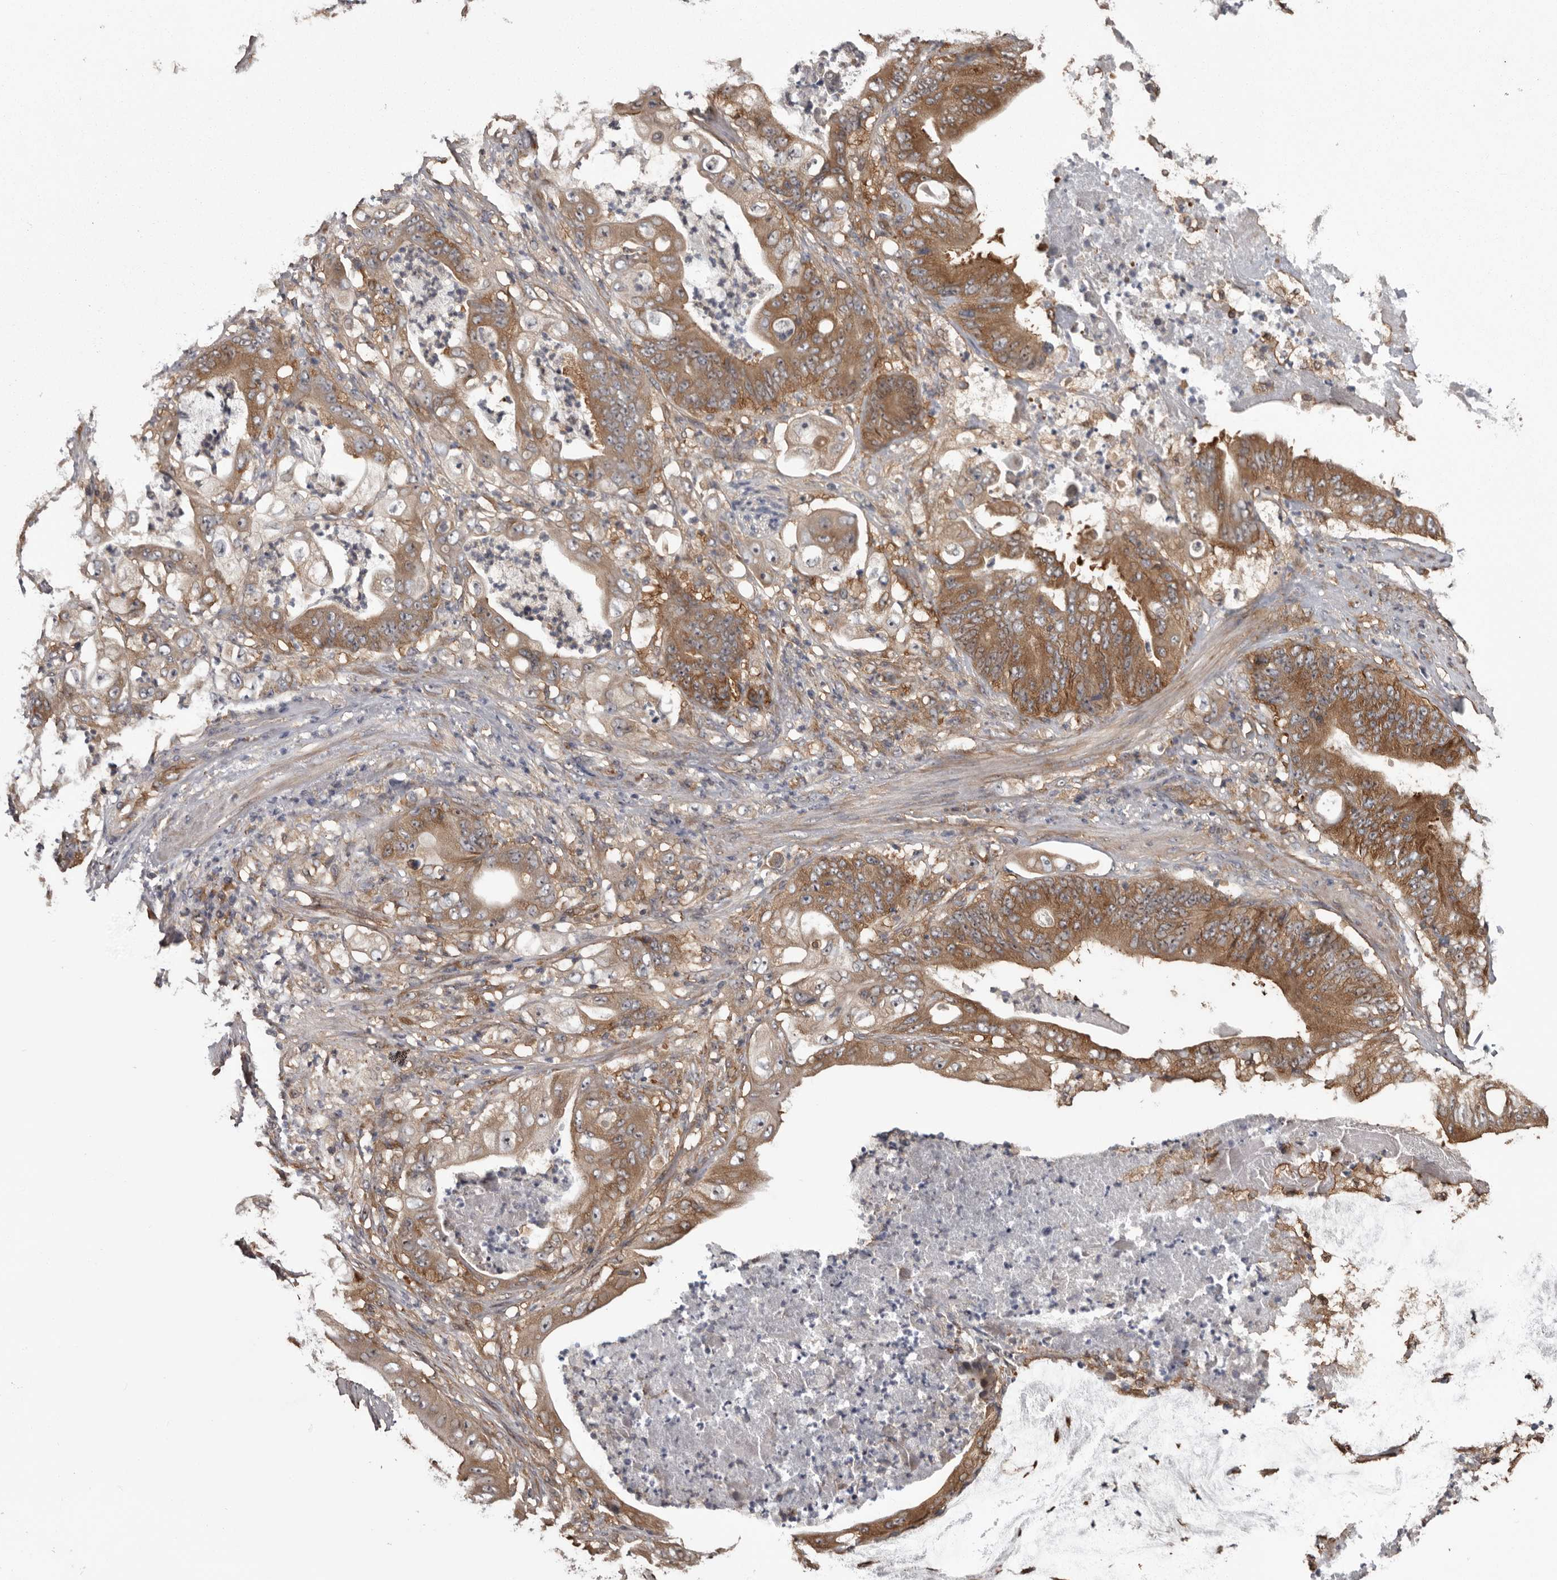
{"staining": {"intensity": "moderate", "quantity": ">75%", "location": "cytoplasmic/membranous"}, "tissue": "stomach cancer", "cell_type": "Tumor cells", "image_type": "cancer", "snomed": [{"axis": "morphology", "description": "Adenocarcinoma, NOS"}, {"axis": "topography", "description": "Stomach"}], "caption": "IHC (DAB (3,3'-diaminobenzidine)) staining of stomach cancer shows moderate cytoplasmic/membranous protein staining in approximately >75% of tumor cells.", "gene": "DARS1", "patient": {"sex": "female", "age": 73}}